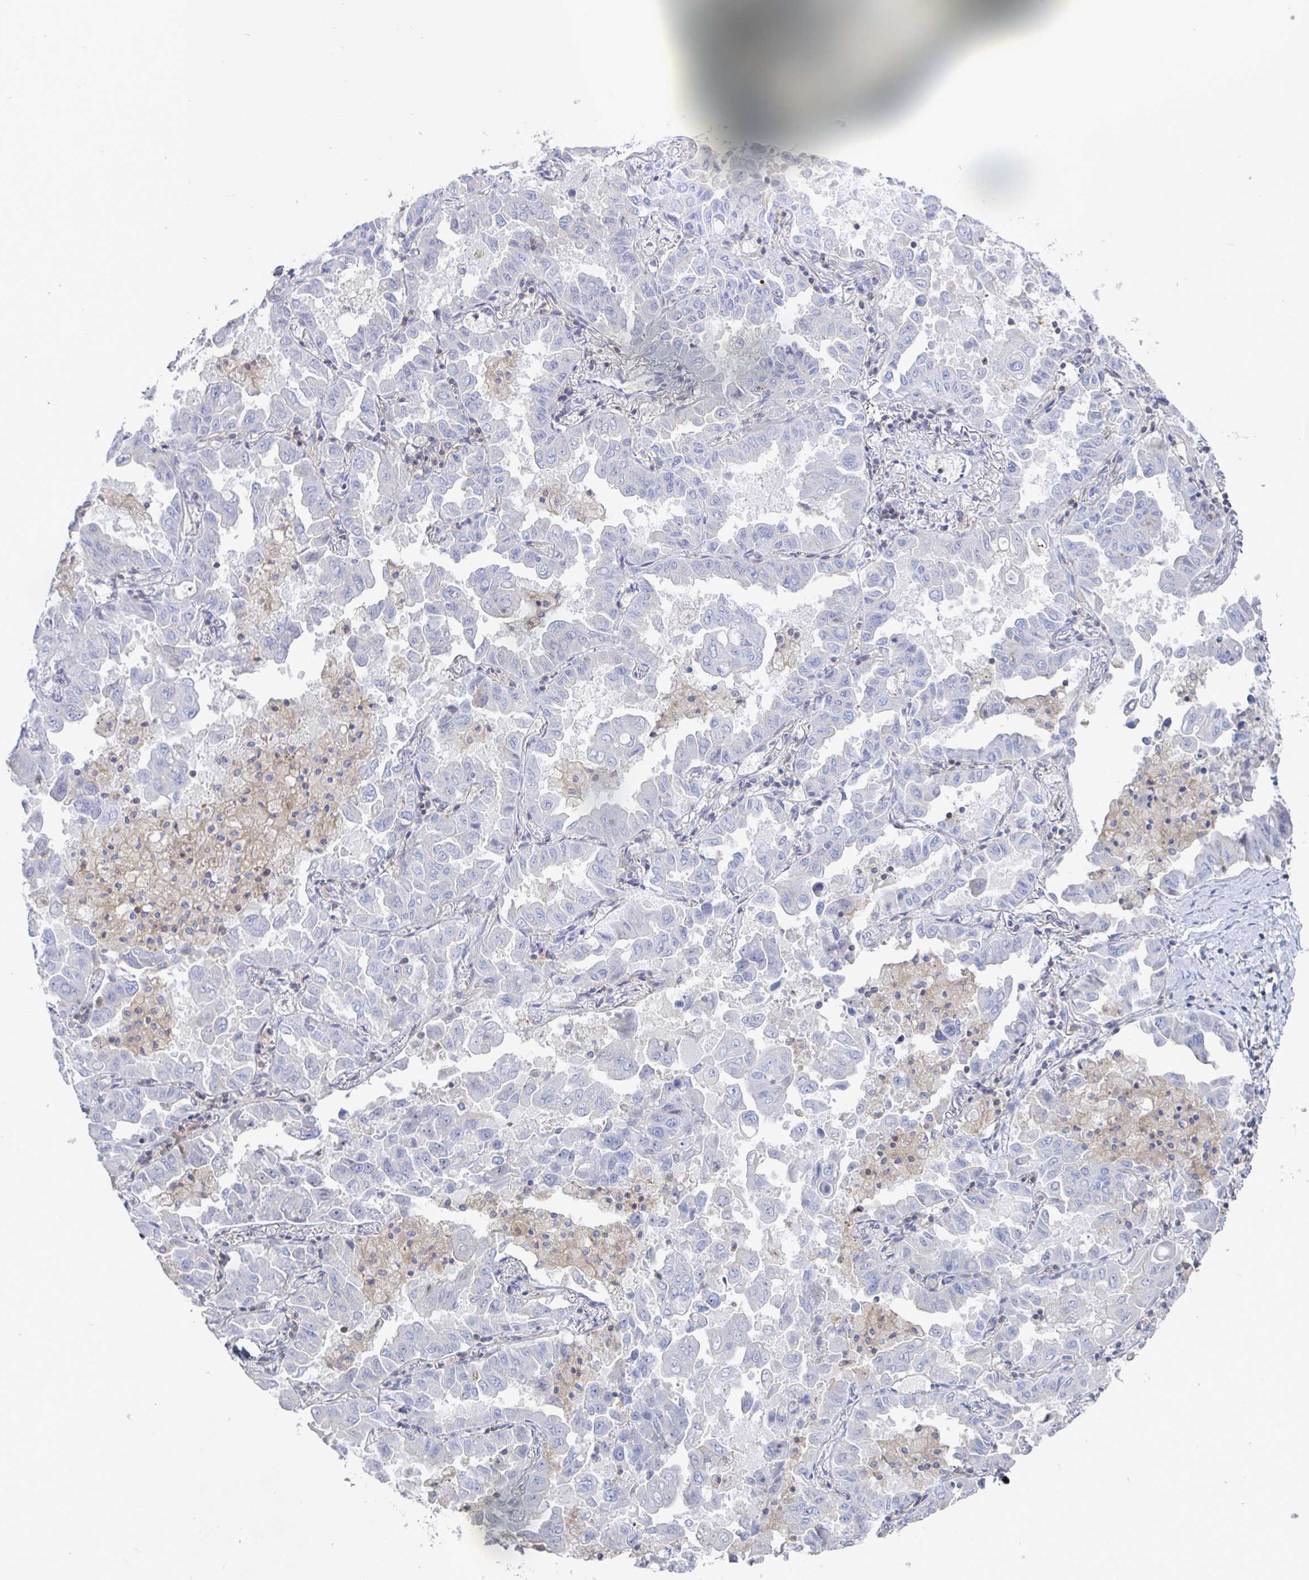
{"staining": {"intensity": "negative", "quantity": "none", "location": "none"}, "tissue": "lung cancer", "cell_type": "Tumor cells", "image_type": "cancer", "snomed": [{"axis": "morphology", "description": "Adenocarcinoma, NOS"}, {"axis": "topography", "description": "Lung"}], "caption": "High power microscopy image of an immunohistochemistry image of adenocarcinoma (lung), revealing no significant expression in tumor cells.", "gene": "PIK3CD", "patient": {"sex": "male", "age": 64}}